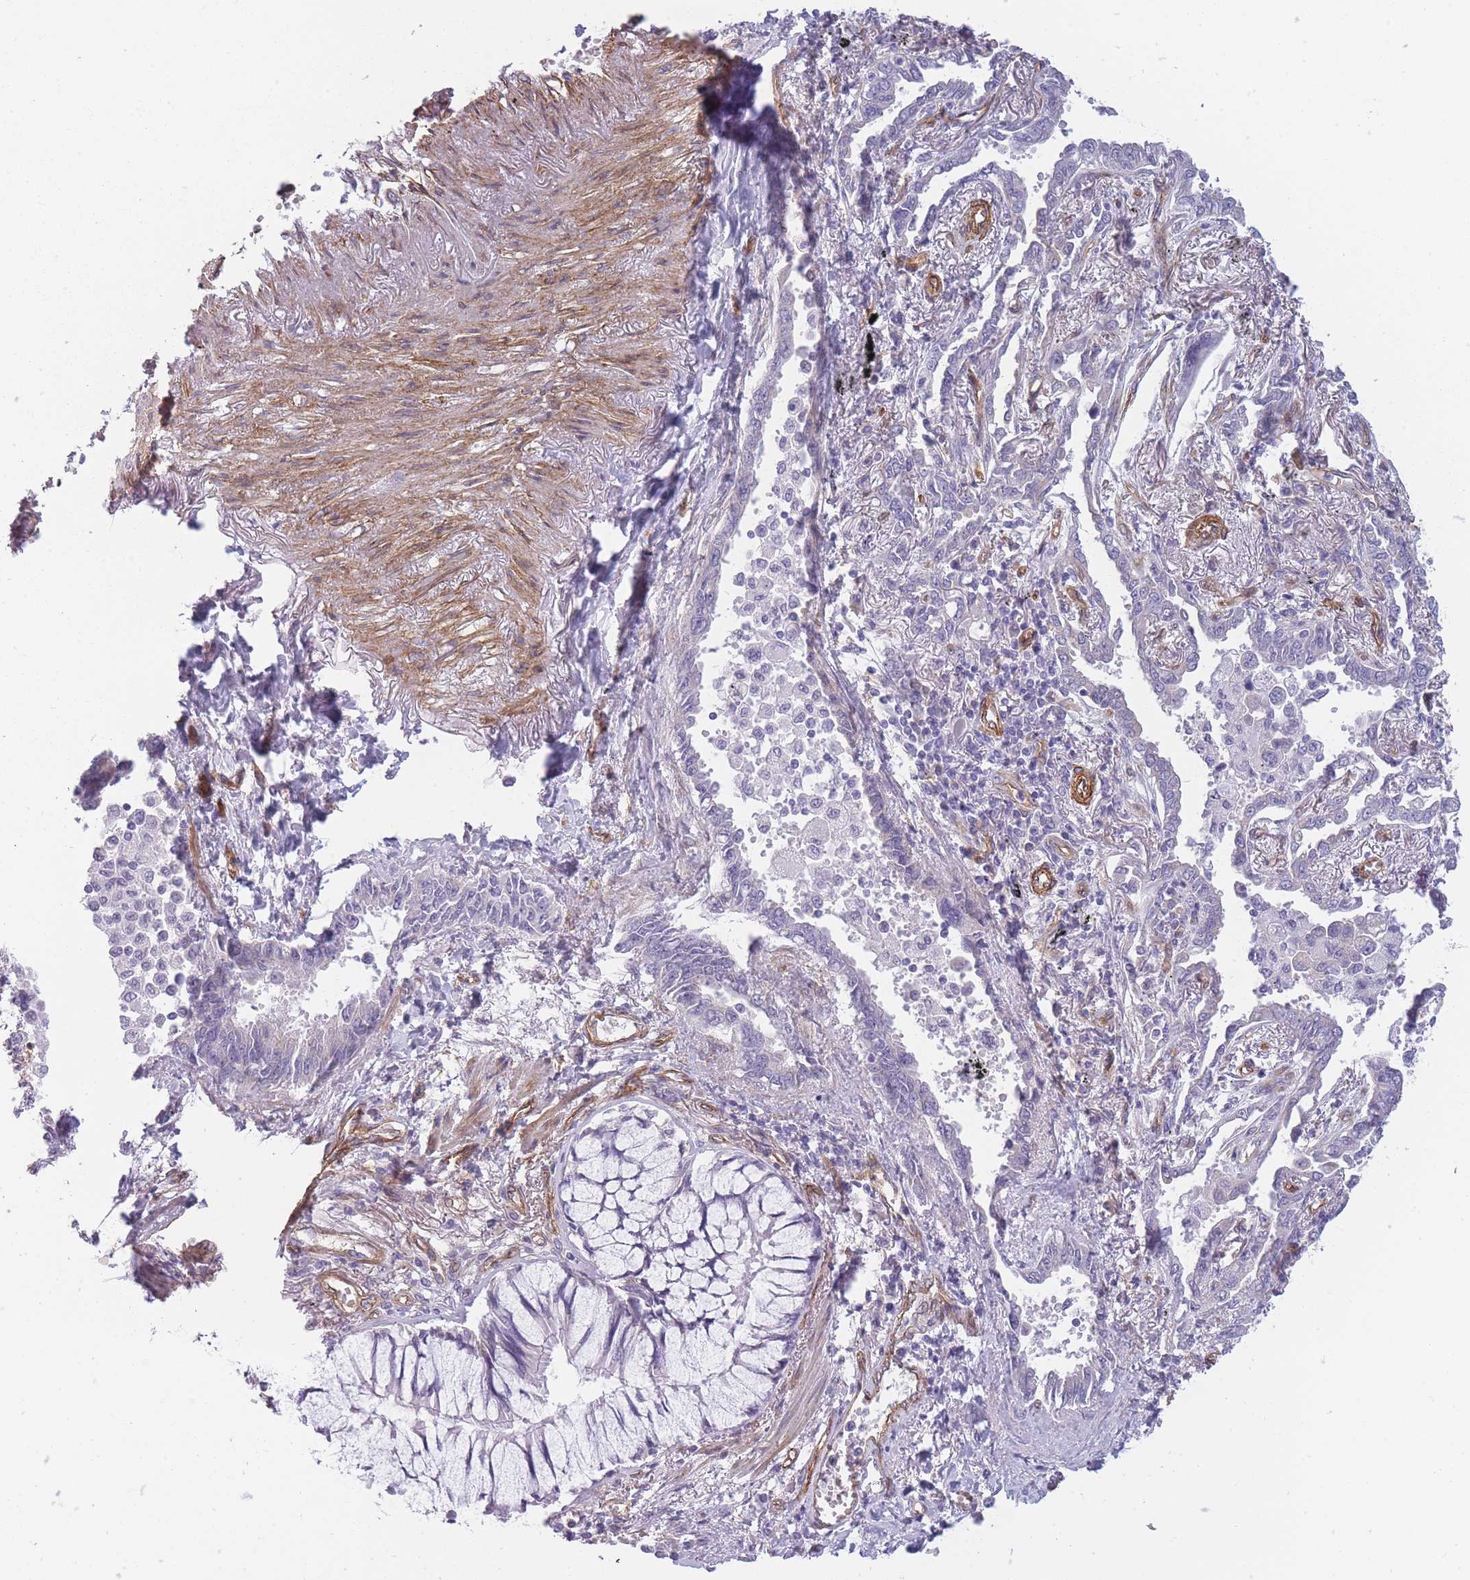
{"staining": {"intensity": "negative", "quantity": "none", "location": "none"}, "tissue": "lung cancer", "cell_type": "Tumor cells", "image_type": "cancer", "snomed": [{"axis": "morphology", "description": "Adenocarcinoma, NOS"}, {"axis": "topography", "description": "Lung"}], "caption": "Tumor cells are negative for protein expression in human lung cancer (adenocarcinoma). (Immunohistochemistry, brightfield microscopy, high magnification).", "gene": "OR6B3", "patient": {"sex": "male", "age": 67}}